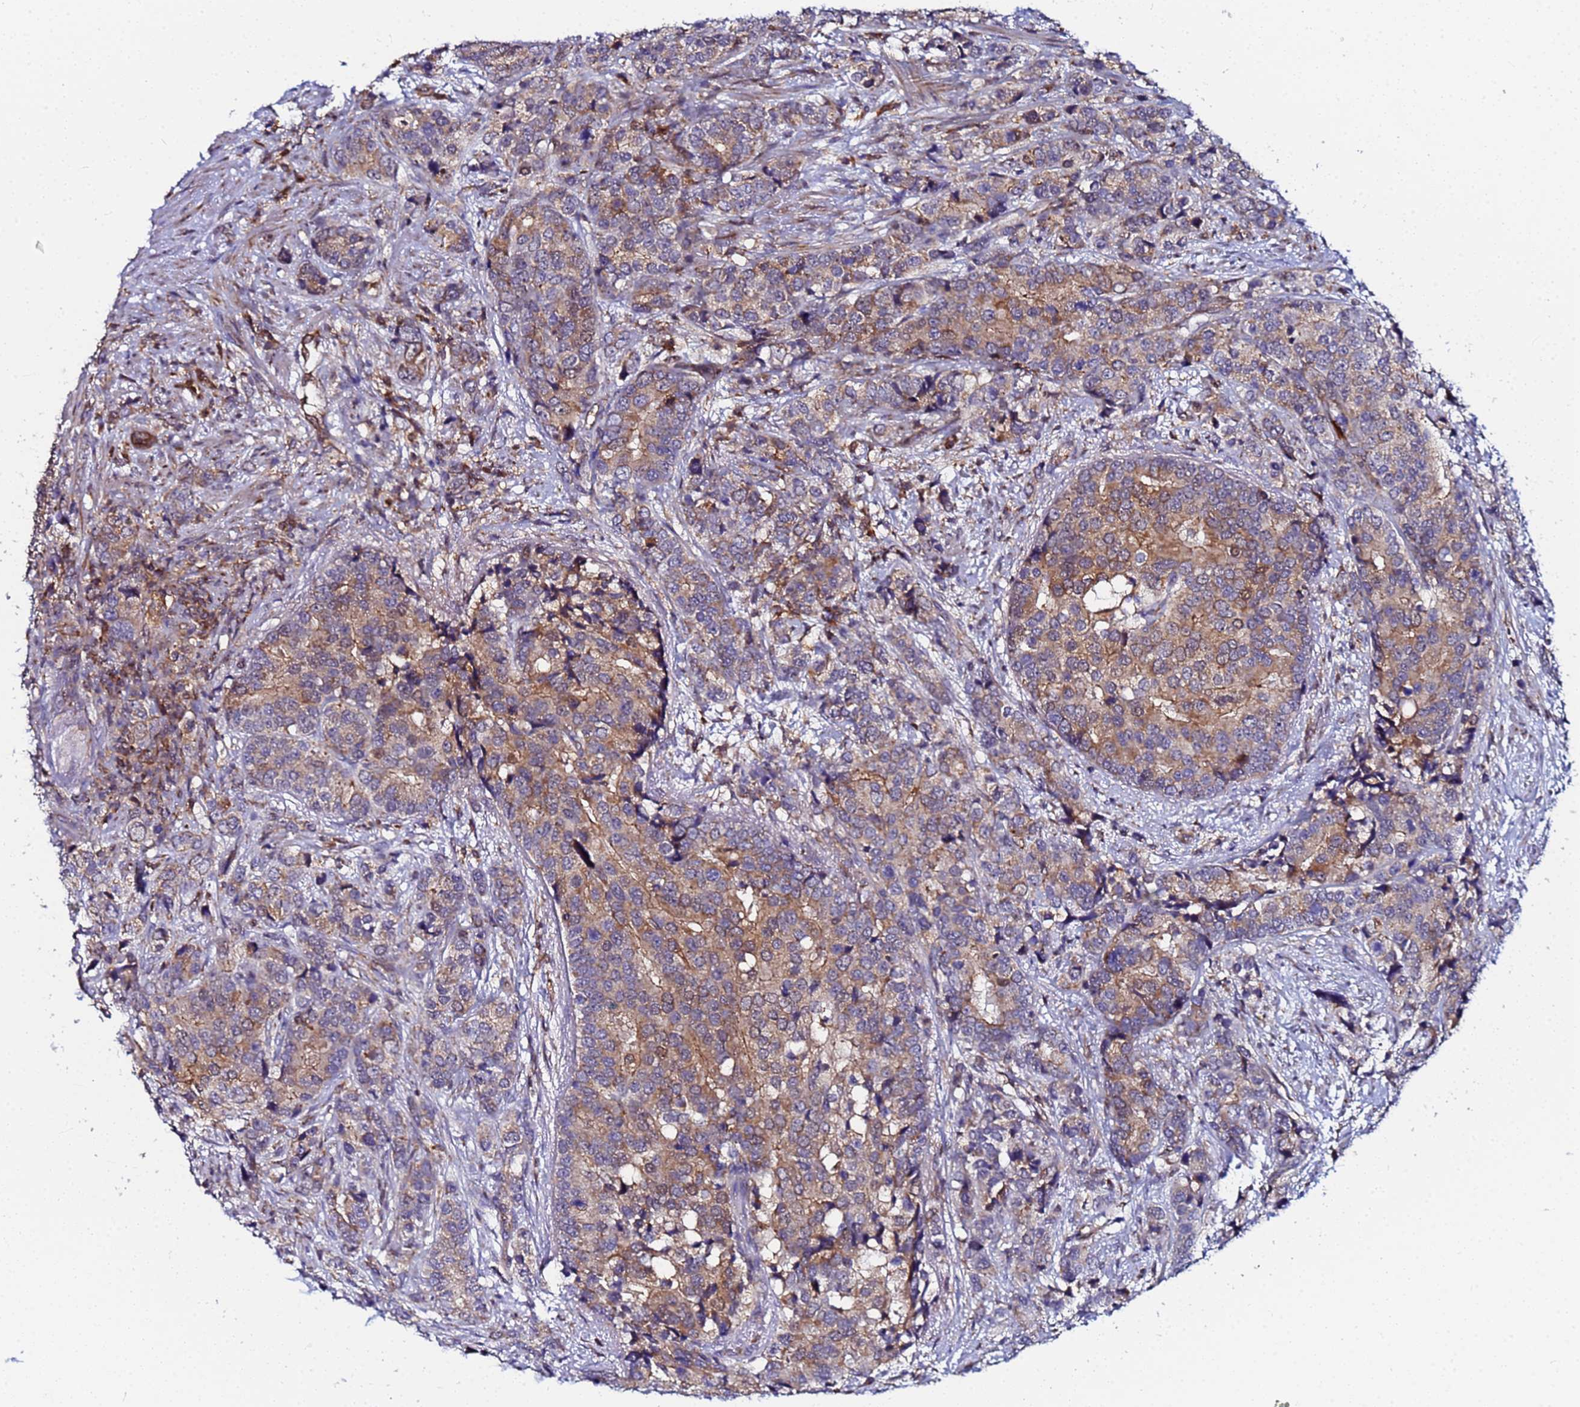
{"staining": {"intensity": "moderate", "quantity": "25%-75%", "location": "cytoplasmic/membranous"}, "tissue": "prostate cancer", "cell_type": "Tumor cells", "image_type": "cancer", "snomed": [{"axis": "morphology", "description": "Adenocarcinoma, High grade"}, {"axis": "topography", "description": "Prostate"}], "caption": "An immunohistochemistry micrograph of tumor tissue is shown. Protein staining in brown labels moderate cytoplasmic/membranous positivity in prostate cancer within tumor cells.", "gene": "CCDC127", "patient": {"sex": "male", "age": 62}}